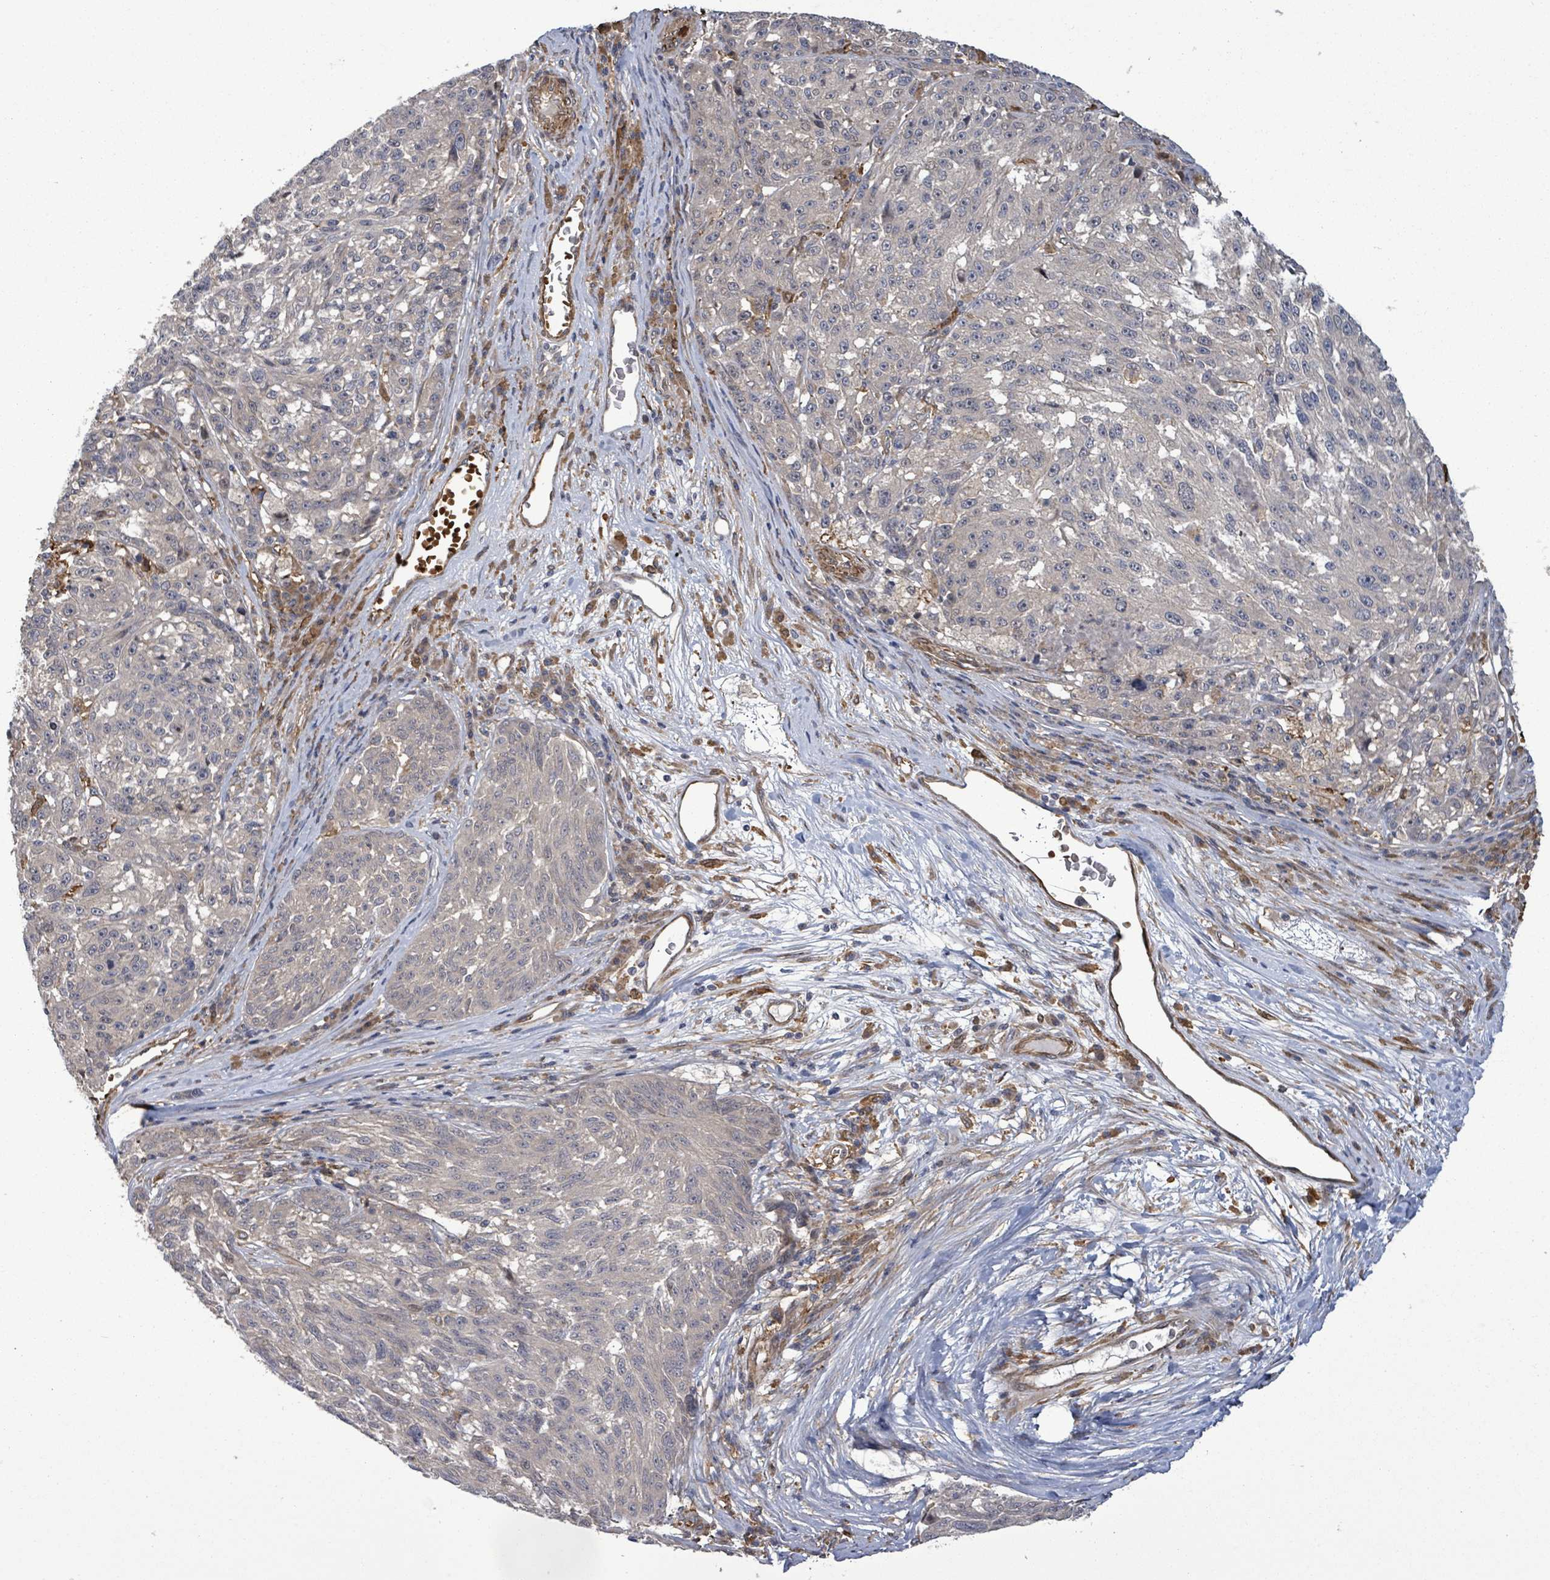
{"staining": {"intensity": "negative", "quantity": "none", "location": "none"}, "tissue": "melanoma", "cell_type": "Tumor cells", "image_type": "cancer", "snomed": [{"axis": "morphology", "description": "Malignant melanoma, NOS"}, {"axis": "topography", "description": "Skin"}], "caption": "DAB immunohistochemical staining of melanoma shows no significant staining in tumor cells.", "gene": "MAP3K6", "patient": {"sex": "male", "age": 53}}